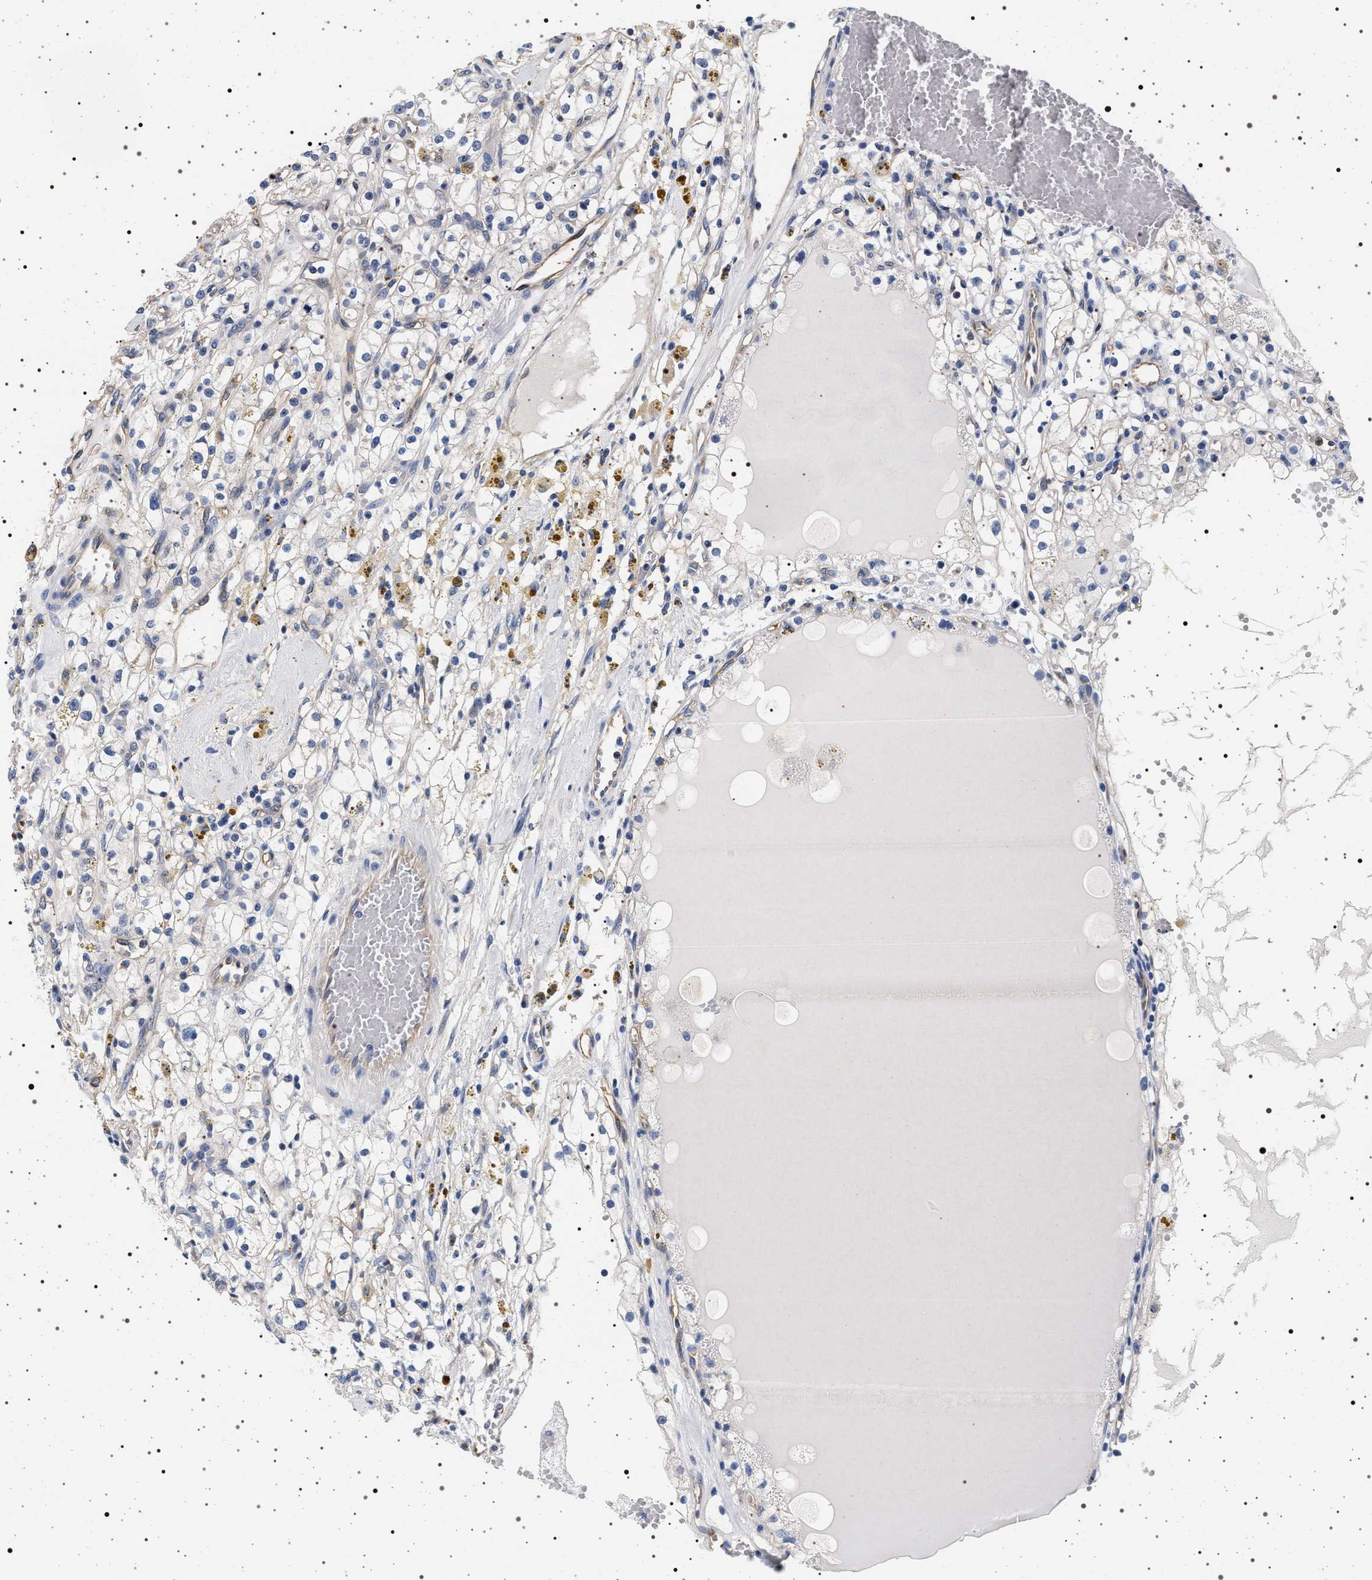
{"staining": {"intensity": "negative", "quantity": "none", "location": "none"}, "tissue": "renal cancer", "cell_type": "Tumor cells", "image_type": "cancer", "snomed": [{"axis": "morphology", "description": "Adenocarcinoma, NOS"}, {"axis": "topography", "description": "Kidney"}], "caption": "Tumor cells show no significant expression in adenocarcinoma (renal).", "gene": "HSD17B1", "patient": {"sex": "male", "age": 56}}